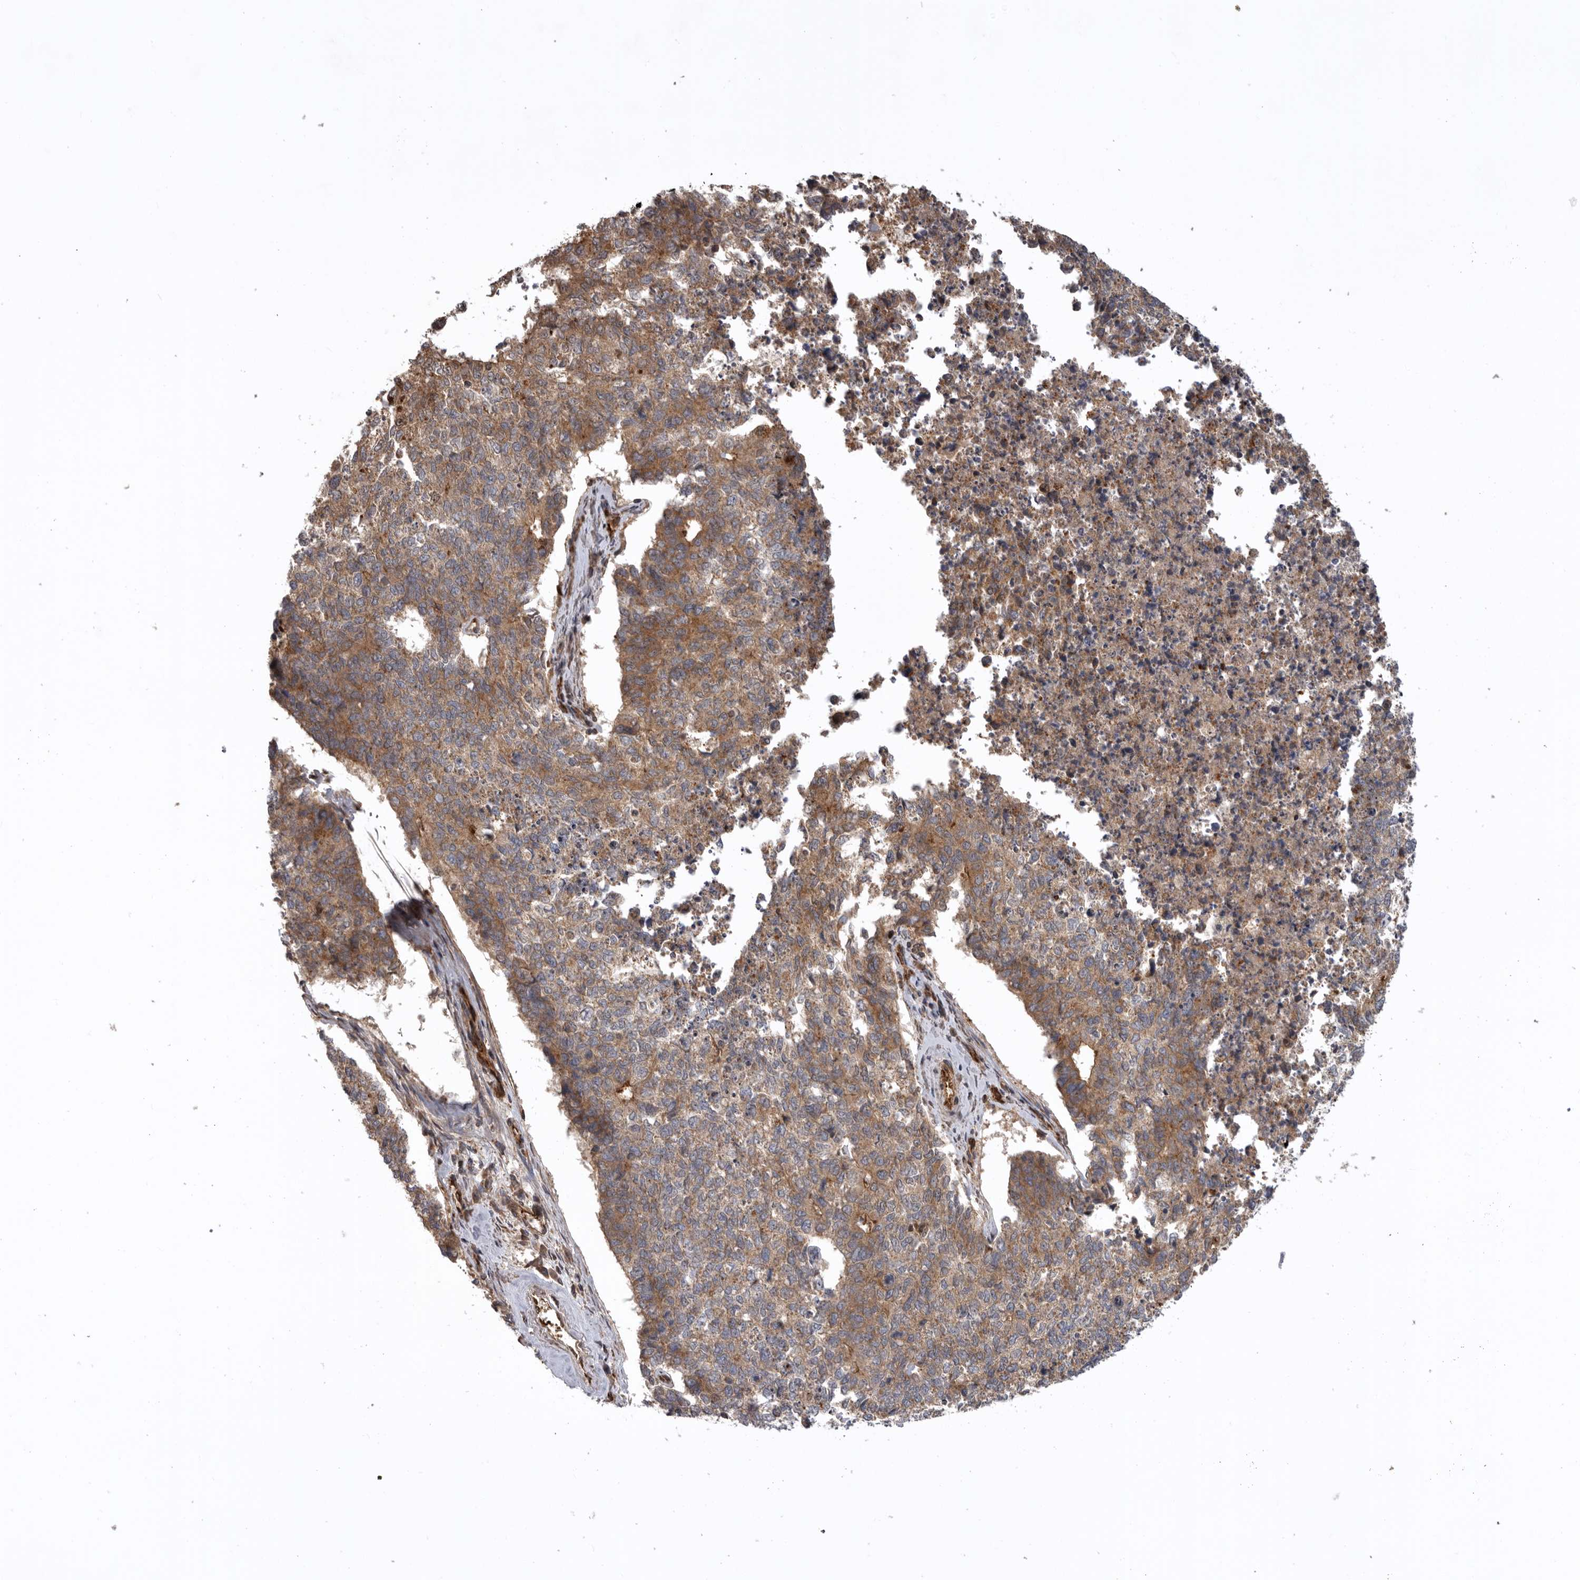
{"staining": {"intensity": "moderate", "quantity": ">75%", "location": "cytoplasmic/membranous"}, "tissue": "cervical cancer", "cell_type": "Tumor cells", "image_type": "cancer", "snomed": [{"axis": "morphology", "description": "Squamous cell carcinoma, NOS"}, {"axis": "topography", "description": "Cervix"}], "caption": "Immunohistochemistry (IHC) photomicrograph of neoplastic tissue: cervical cancer (squamous cell carcinoma) stained using IHC demonstrates medium levels of moderate protein expression localized specifically in the cytoplasmic/membranous of tumor cells, appearing as a cytoplasmic/membranous brown color.", "gene": "DHDDS", "patient": {"sex": "female", "age": 63}}